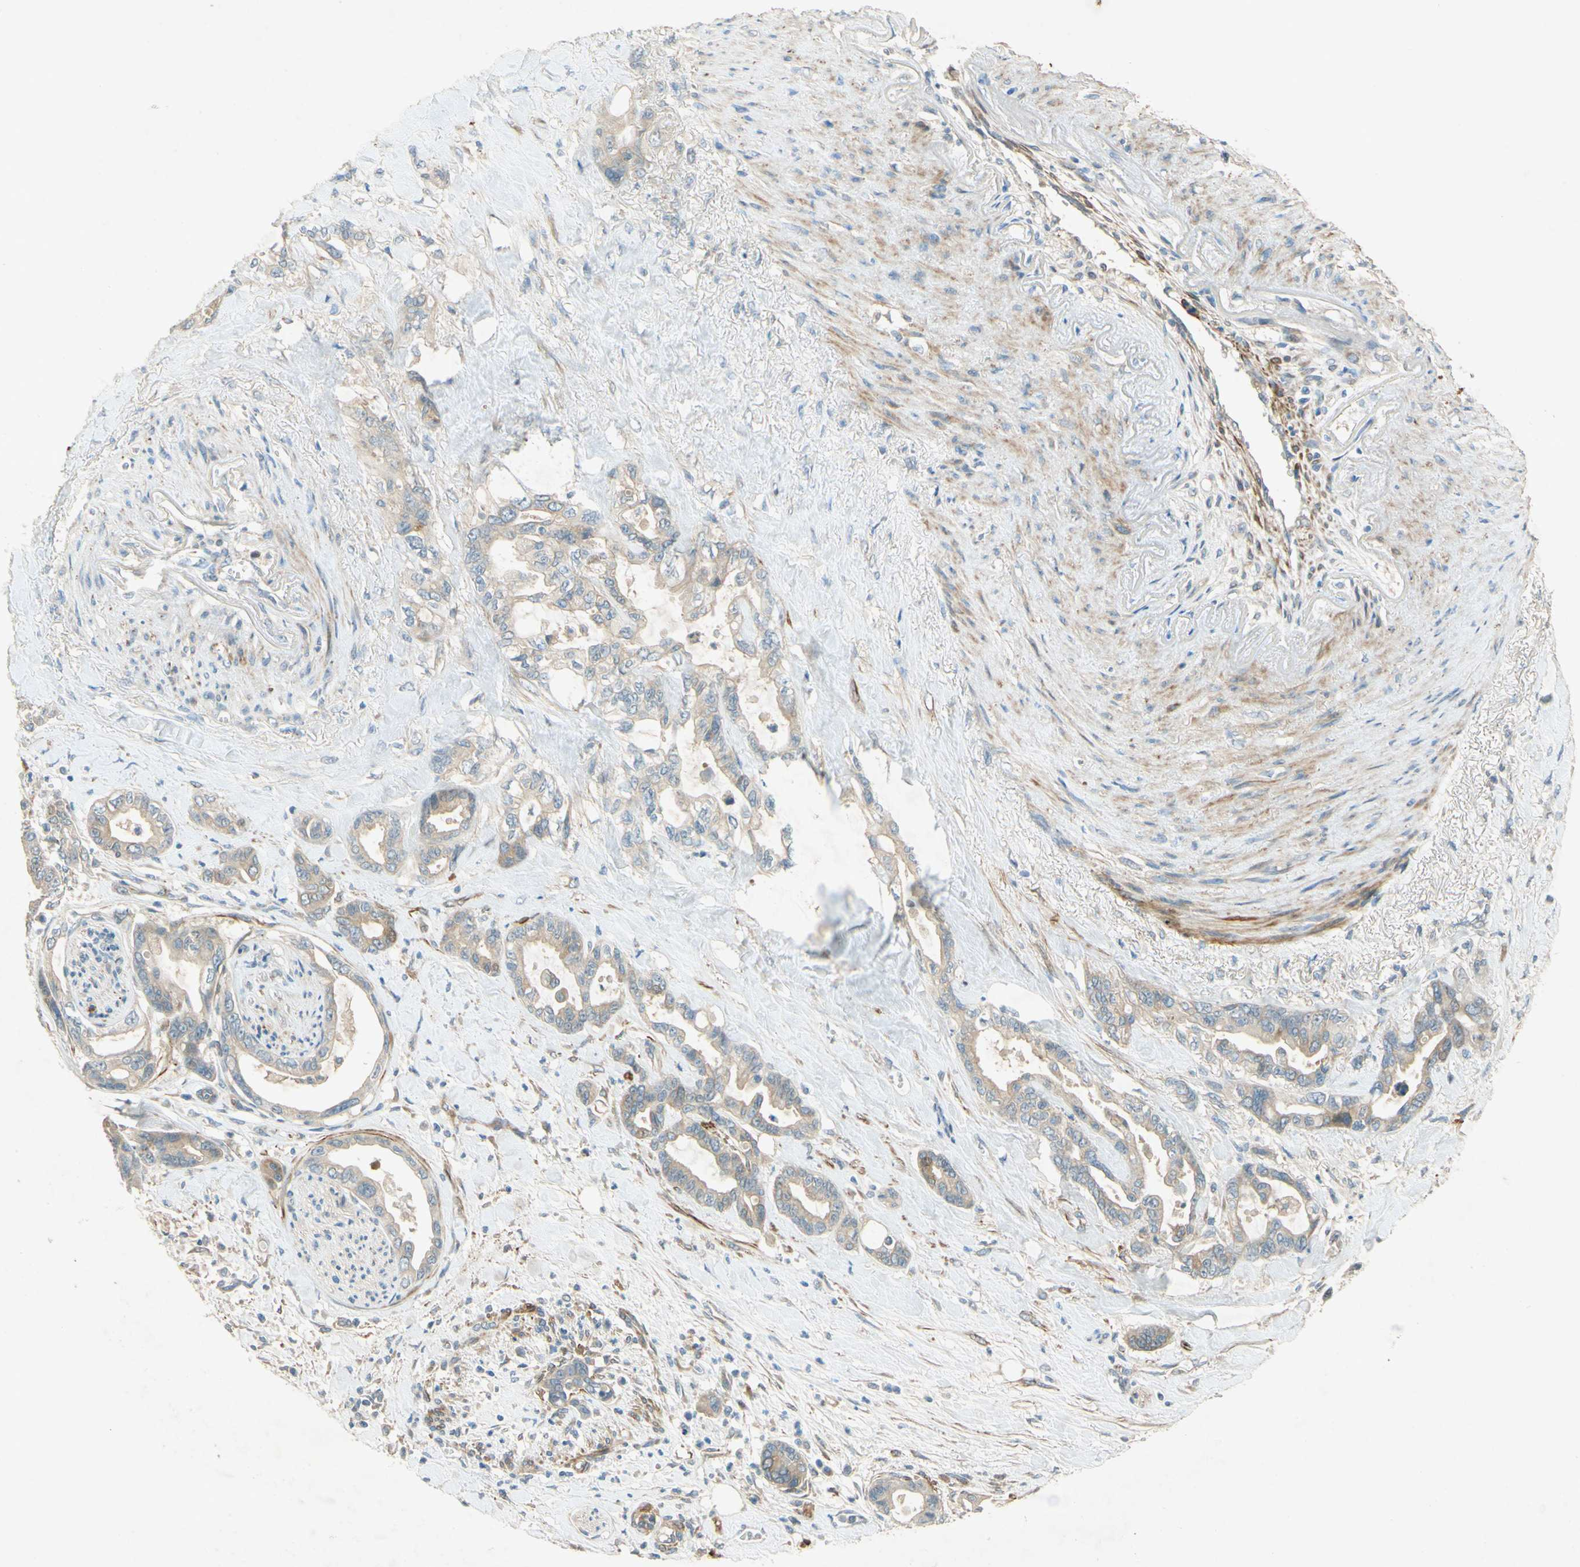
{"staining": {"intensity": "moderate", "quantity": ">75%", "location": "cytoplasmic/membranous"}, "tissue": "pancreatic cancer", "cell_type": "Tumor cells", "image_type": "cancer", "snomed": [{"axis": "morphology", "description": "Adenocarcinoma, NOS"}, {"axis": "topography", "description": "Pancreas"}], "caption": "This micrograph reveals adenocarcinoma (pancreatic) stained with immunohistochemistry (IHC) to label a protein in brown. The cytoplasmic/membranous of tumor cells show moderate positivity for the protein. Nuclei are counter-stained blue.", "gene": "ADAM17", "patient": {"sex": "male", "age": 70}}